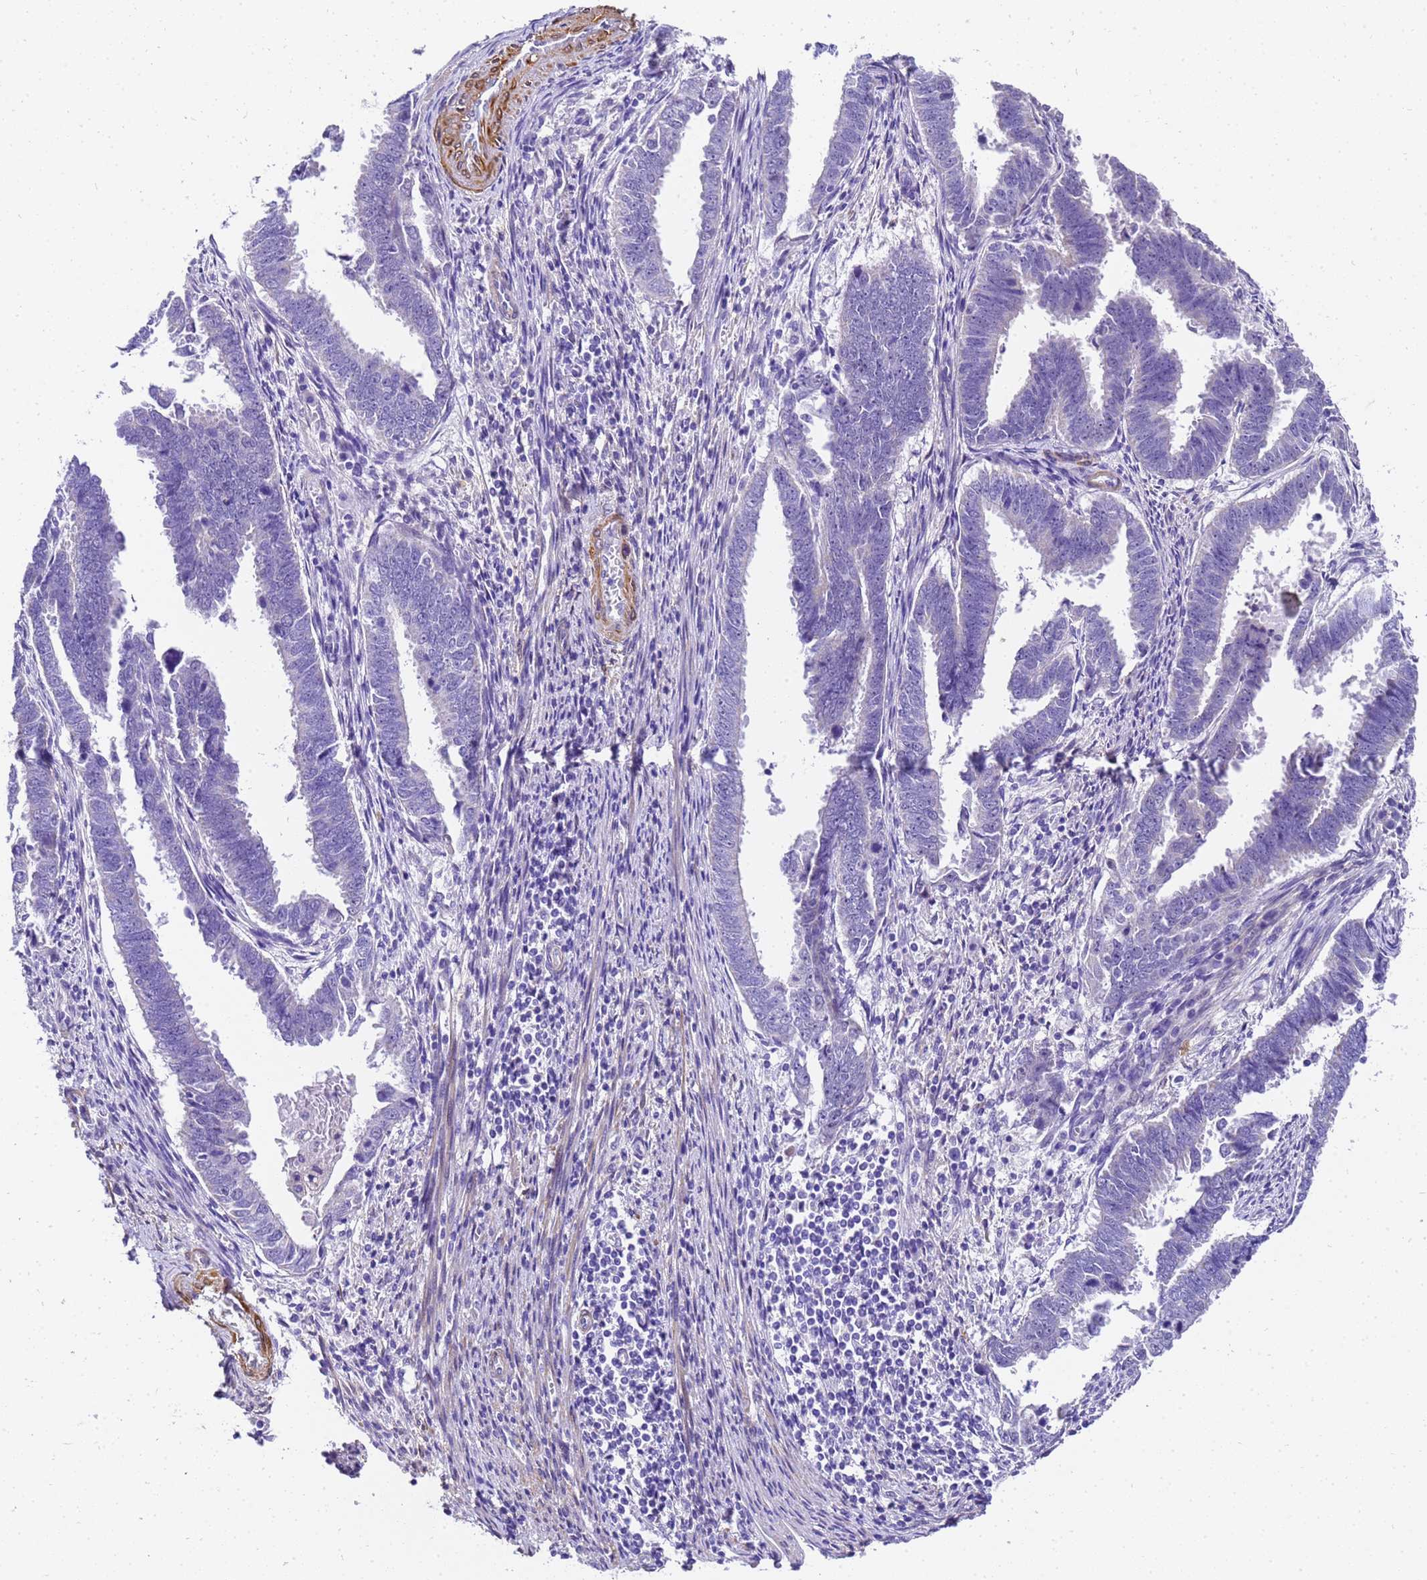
{"staining": {"intensity": "negative", "quantity": "none", "location": "none"}, "tissue": "endometrial cancer", "cell_type": "Tumor cells", "image_type": "cancer", "snomed": [{"axis": "morphology", "description": "Adenocarcinoma, NOS"}, {"axis": "topography", "description": "Endometrium"}], "caption": "Image shows no significant protein expression in tumor cells of adenocarcinoma (endometrial).", "gene": "HSPB6", "patient": {"sex": "female", "age": 75}}